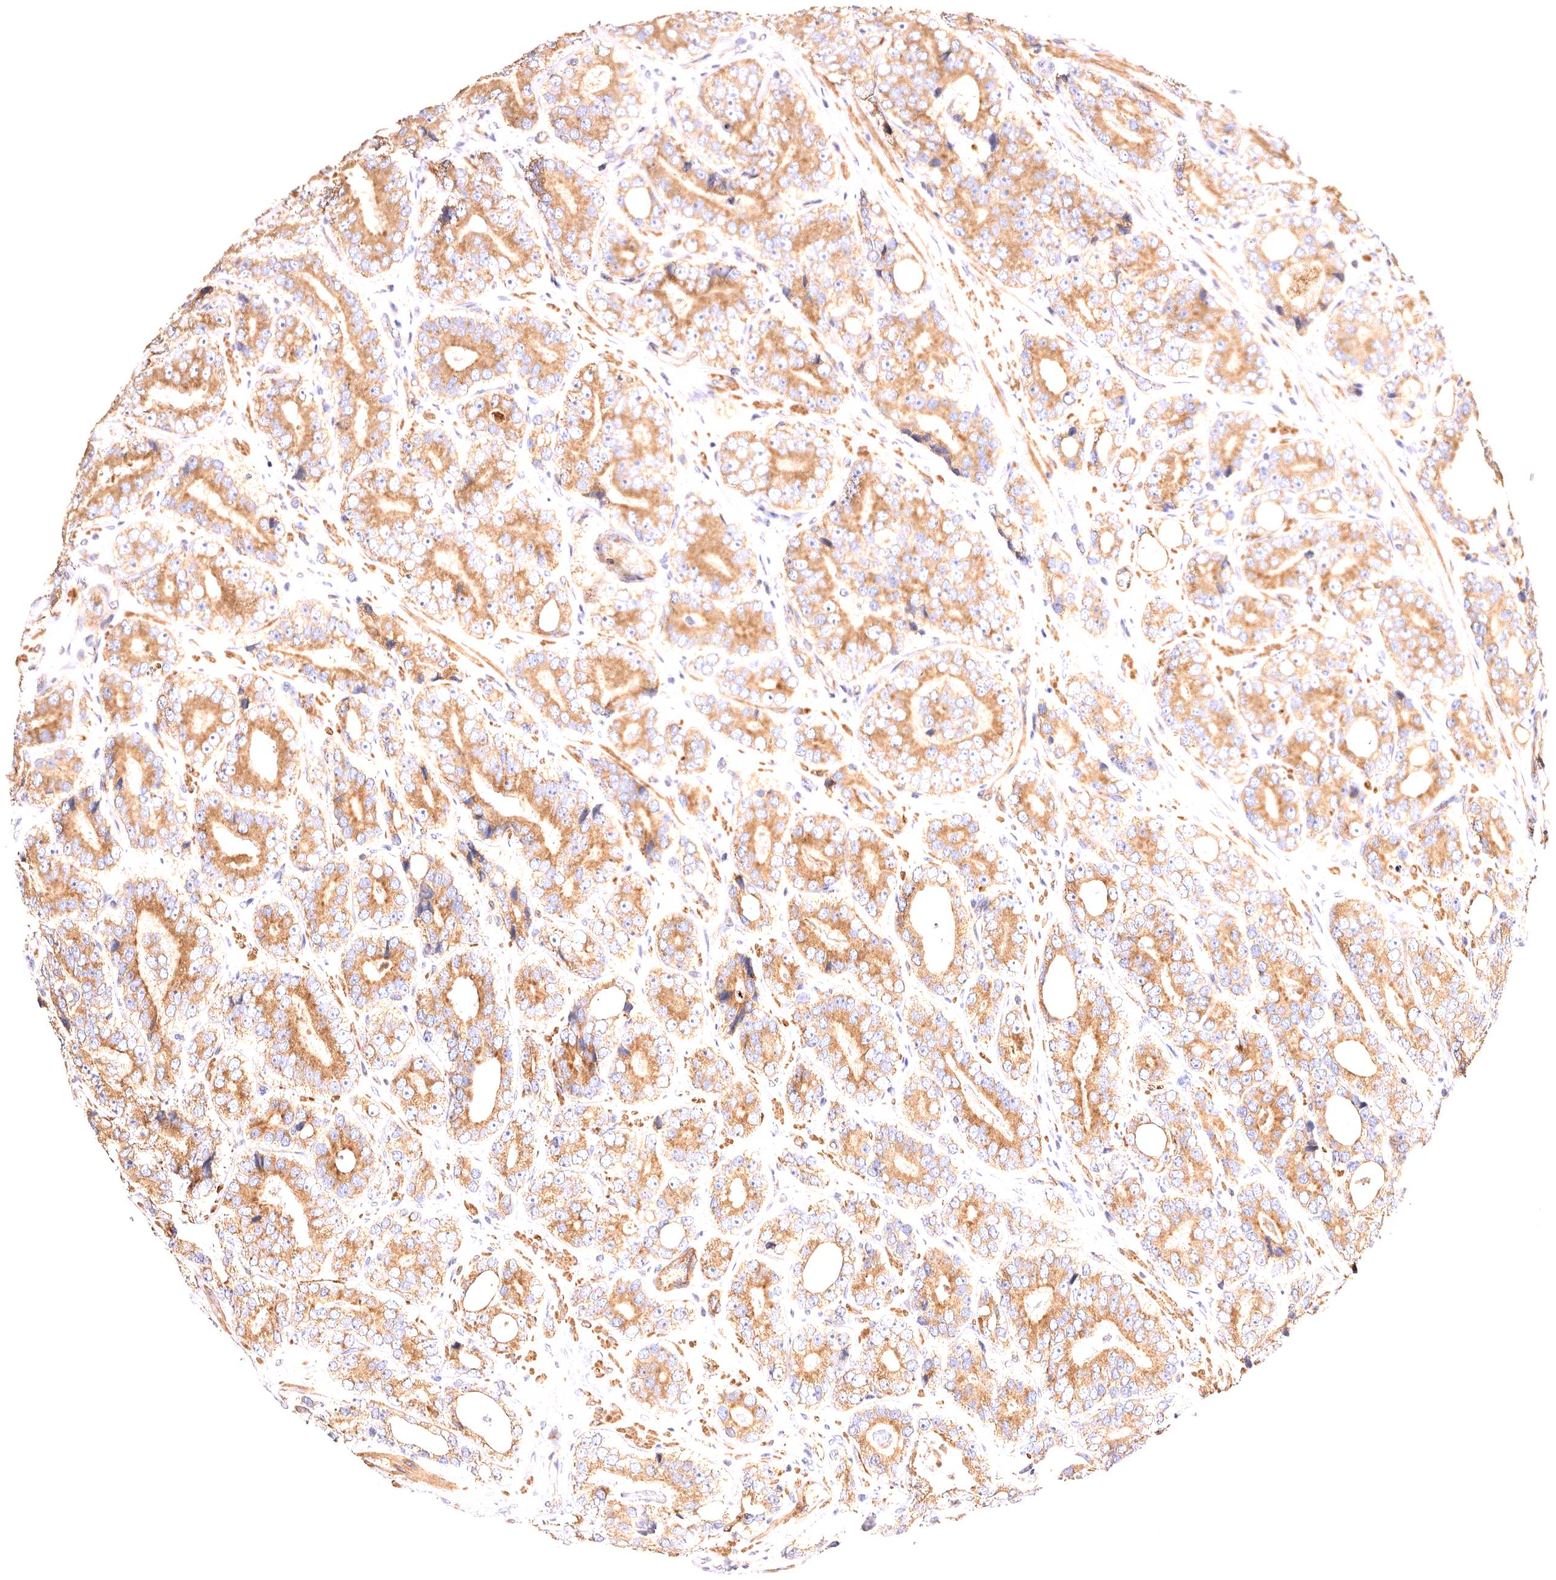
{"staining": {"intensity": "moderate", "quantity": ">75%", "location": "cytoplasmic/membranous"}, "tissue": "prostate cancer", "cell_type": "Tumor cells", "image_type": "cancer", "snomed": [{"axis": "morphology", "description": "Adenocarcinoma, High grade"}, {"axis": "topography", "description": "Prostate"}], "caption": "Prostate cancer was stained to show a protein in brown. There is medium levels of moderate cytoplasmic/membranous positivity in about >75% of tumor cells. Ihc stains the protein in brown and the nuclei are stained blue.", "gene": "VPS45", "patient": {"sex": "male", "age": 56}}